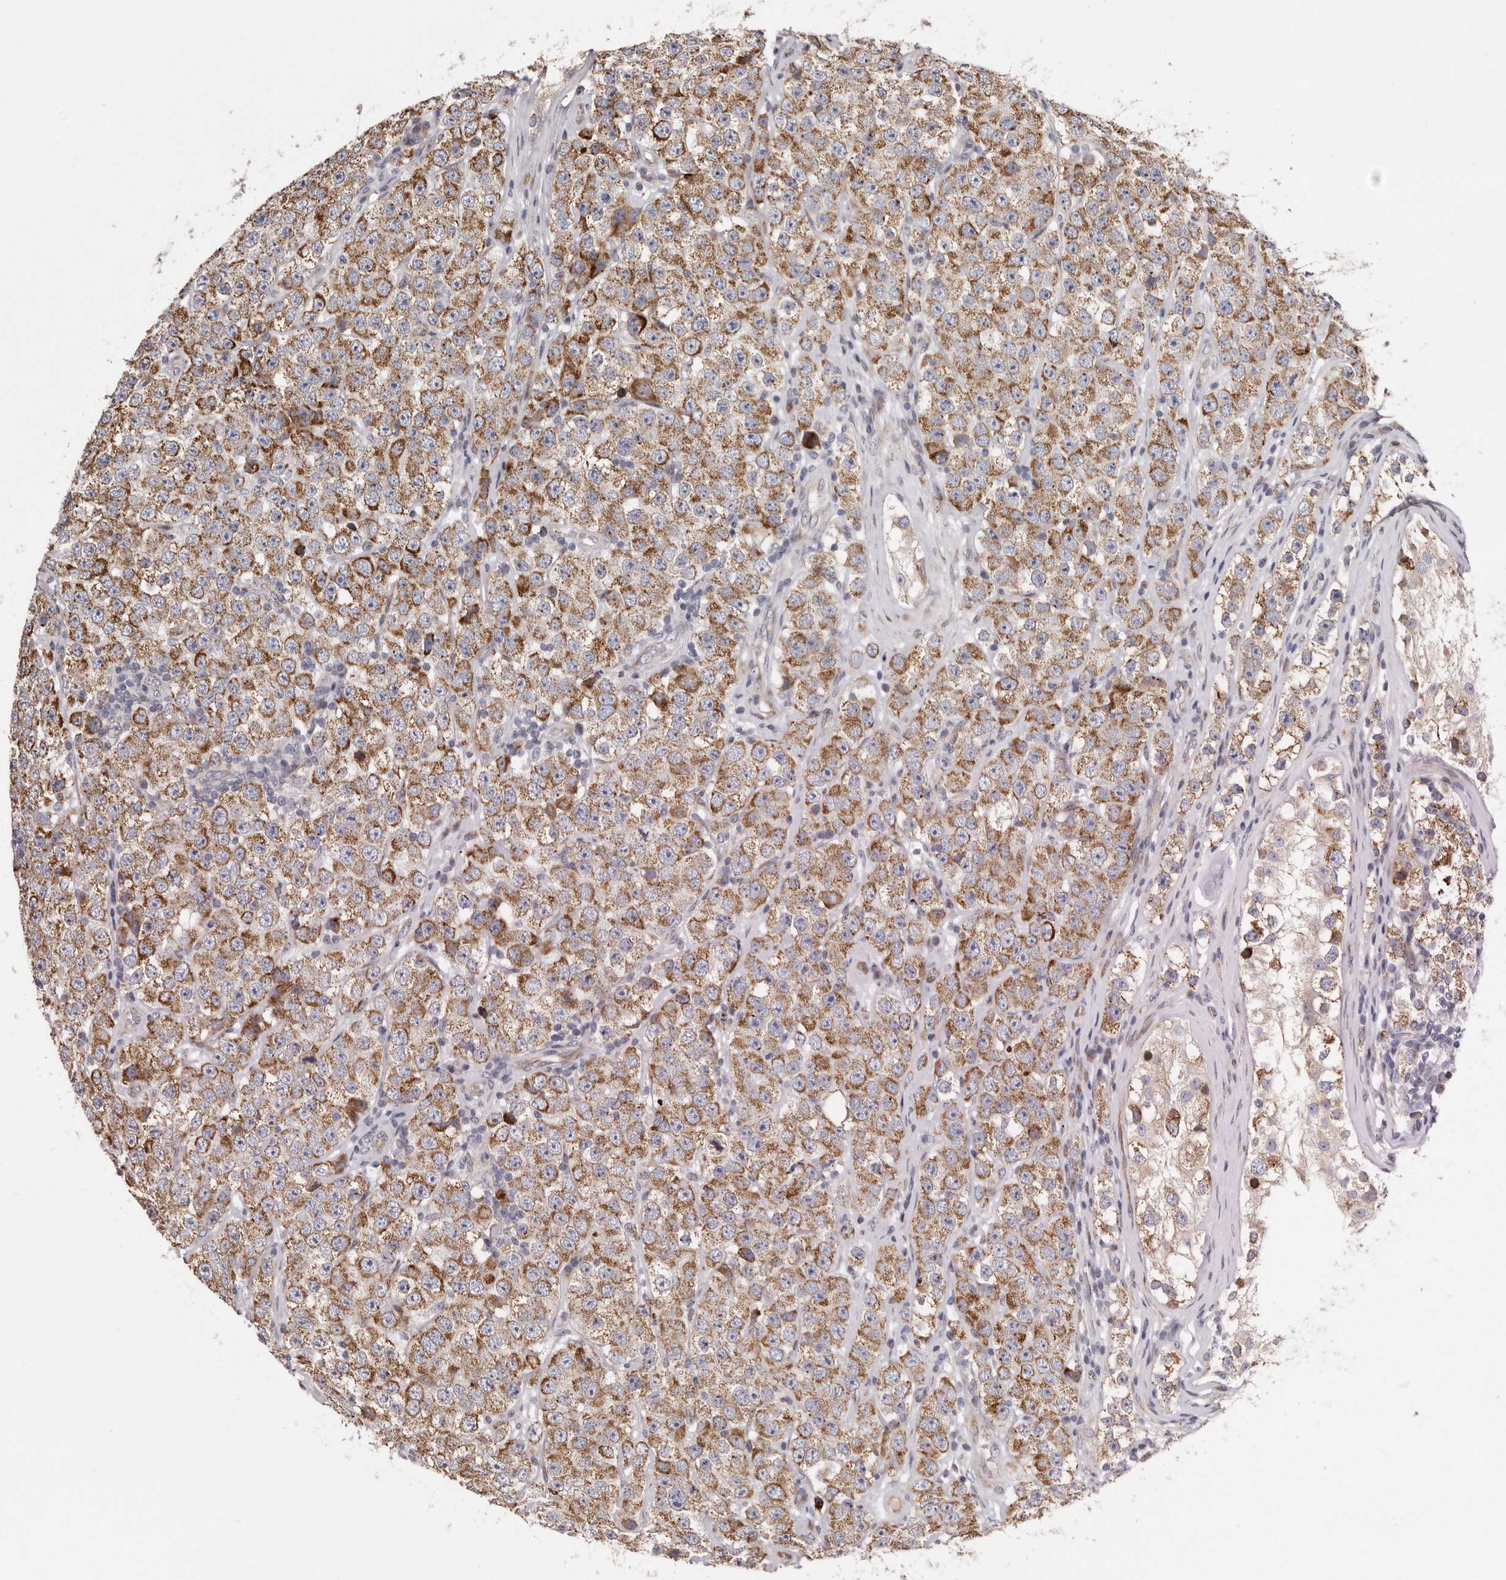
{"staining": {"intensity": "moderate", "quantity": ">75%", "location": "cytoplasmic/membranous"}, "tissue": "testis cancer", "cell_type": "Tumor cells", "image_type": "cancer", "snomed": [{"axis": "morphology", "description": "Seminoma, NOS"}, {"axis": "morphology", "description": "Carcinoma, Embryonal, NOS"}, {"axis": "topography", "description": "Testis"}], "caption": "Seminoma (testis) stained with a protein marker shows moderate staining in tumor cells.", "gene": "TIMM17B", "patient": {"sex": "male", "age": 28}}